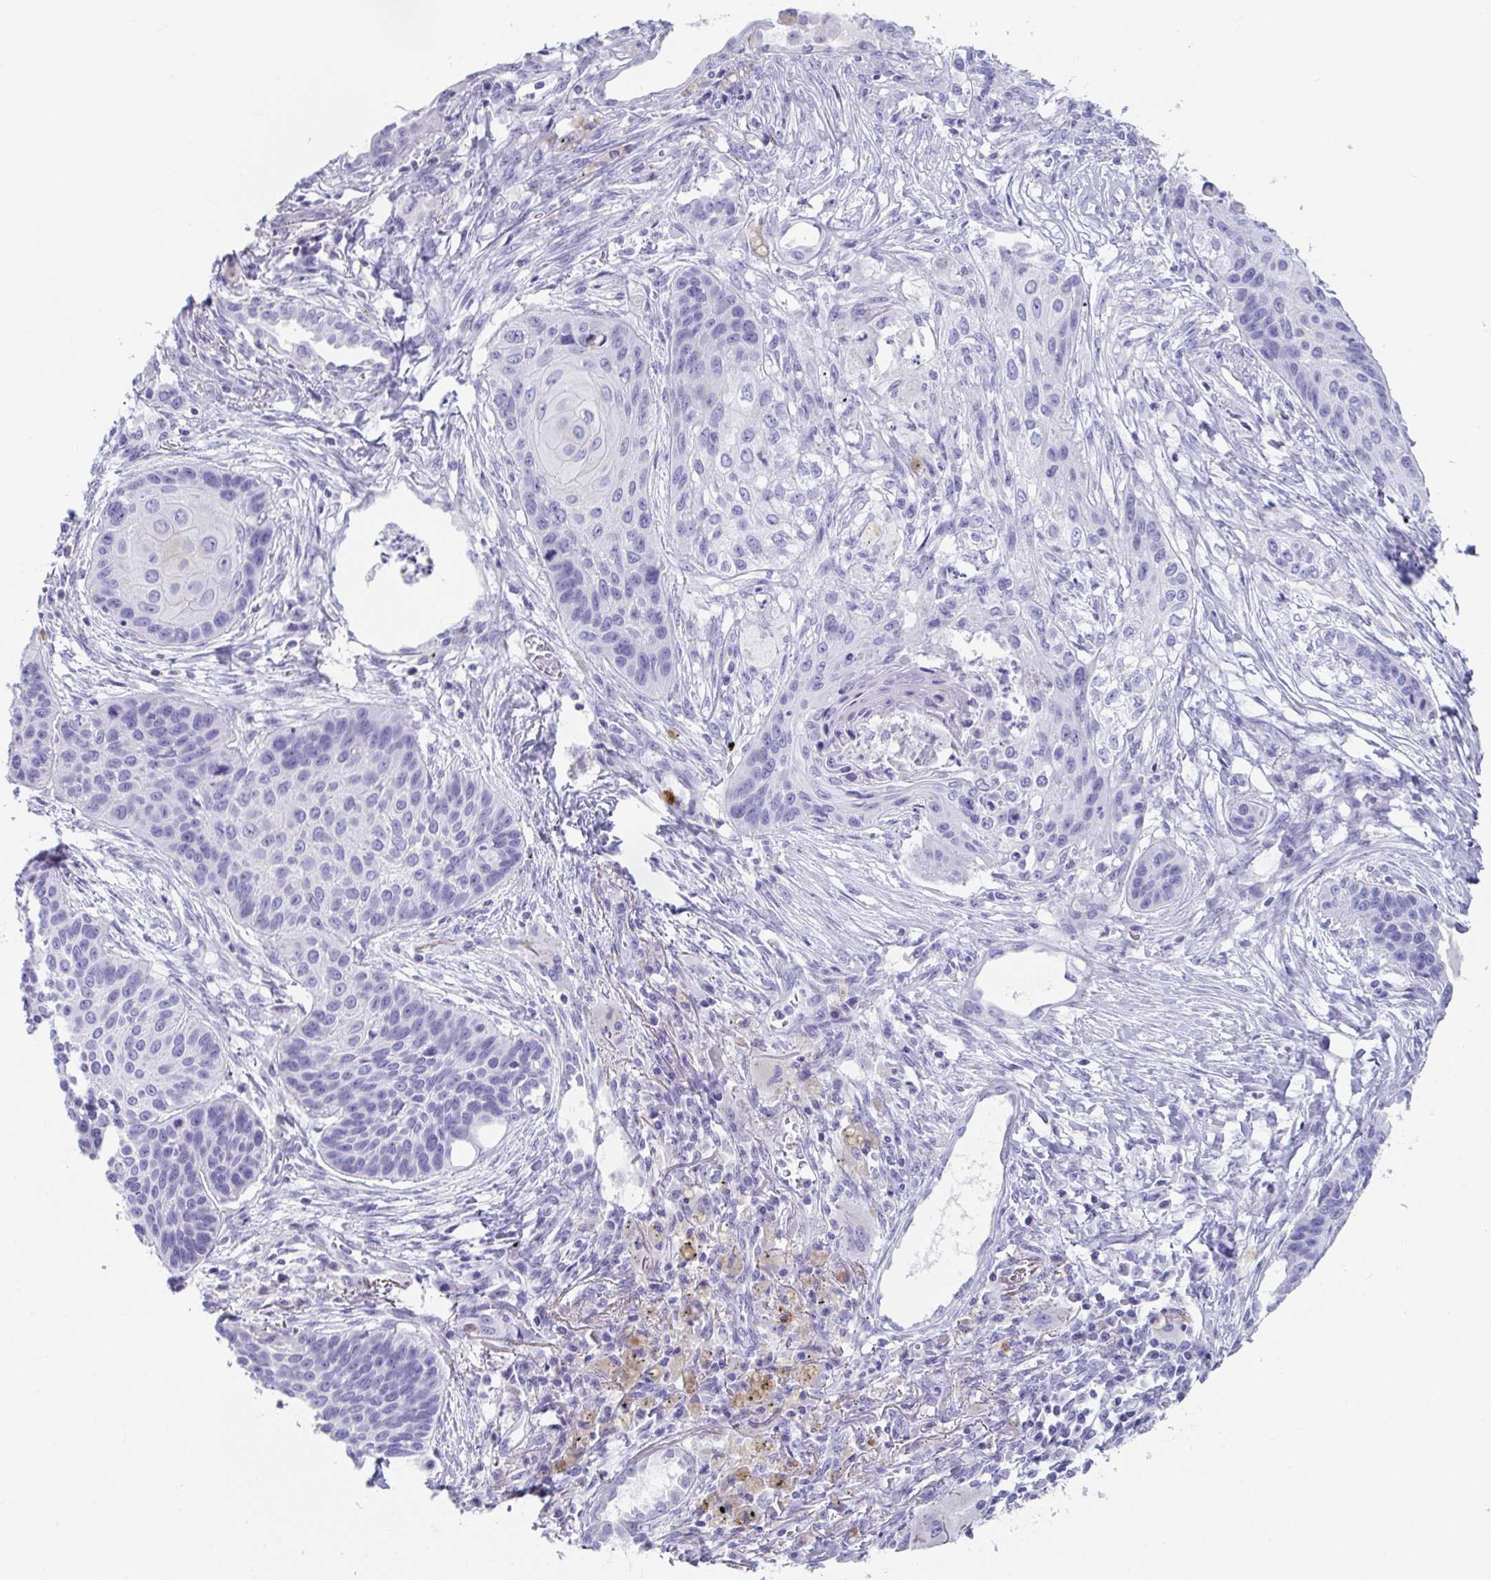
{"staining": {"intensity": "negative", "quantity": "none", "location": "none"}, "tissue": "lung cancer", "cell_type": "Tumor cells", "image_type": "cancer", "snomed": [{"axis": "morphology", "description": "Squamous cell carcinoma, NOS"}, {"axis": "topography", "description": "Lung"}], "caption": "Micrograph shows no significant protein staining in tumor cells of lung cancer.", "gene": "PLA2G1B", "patient": {"sex": "male", "age": 71}}